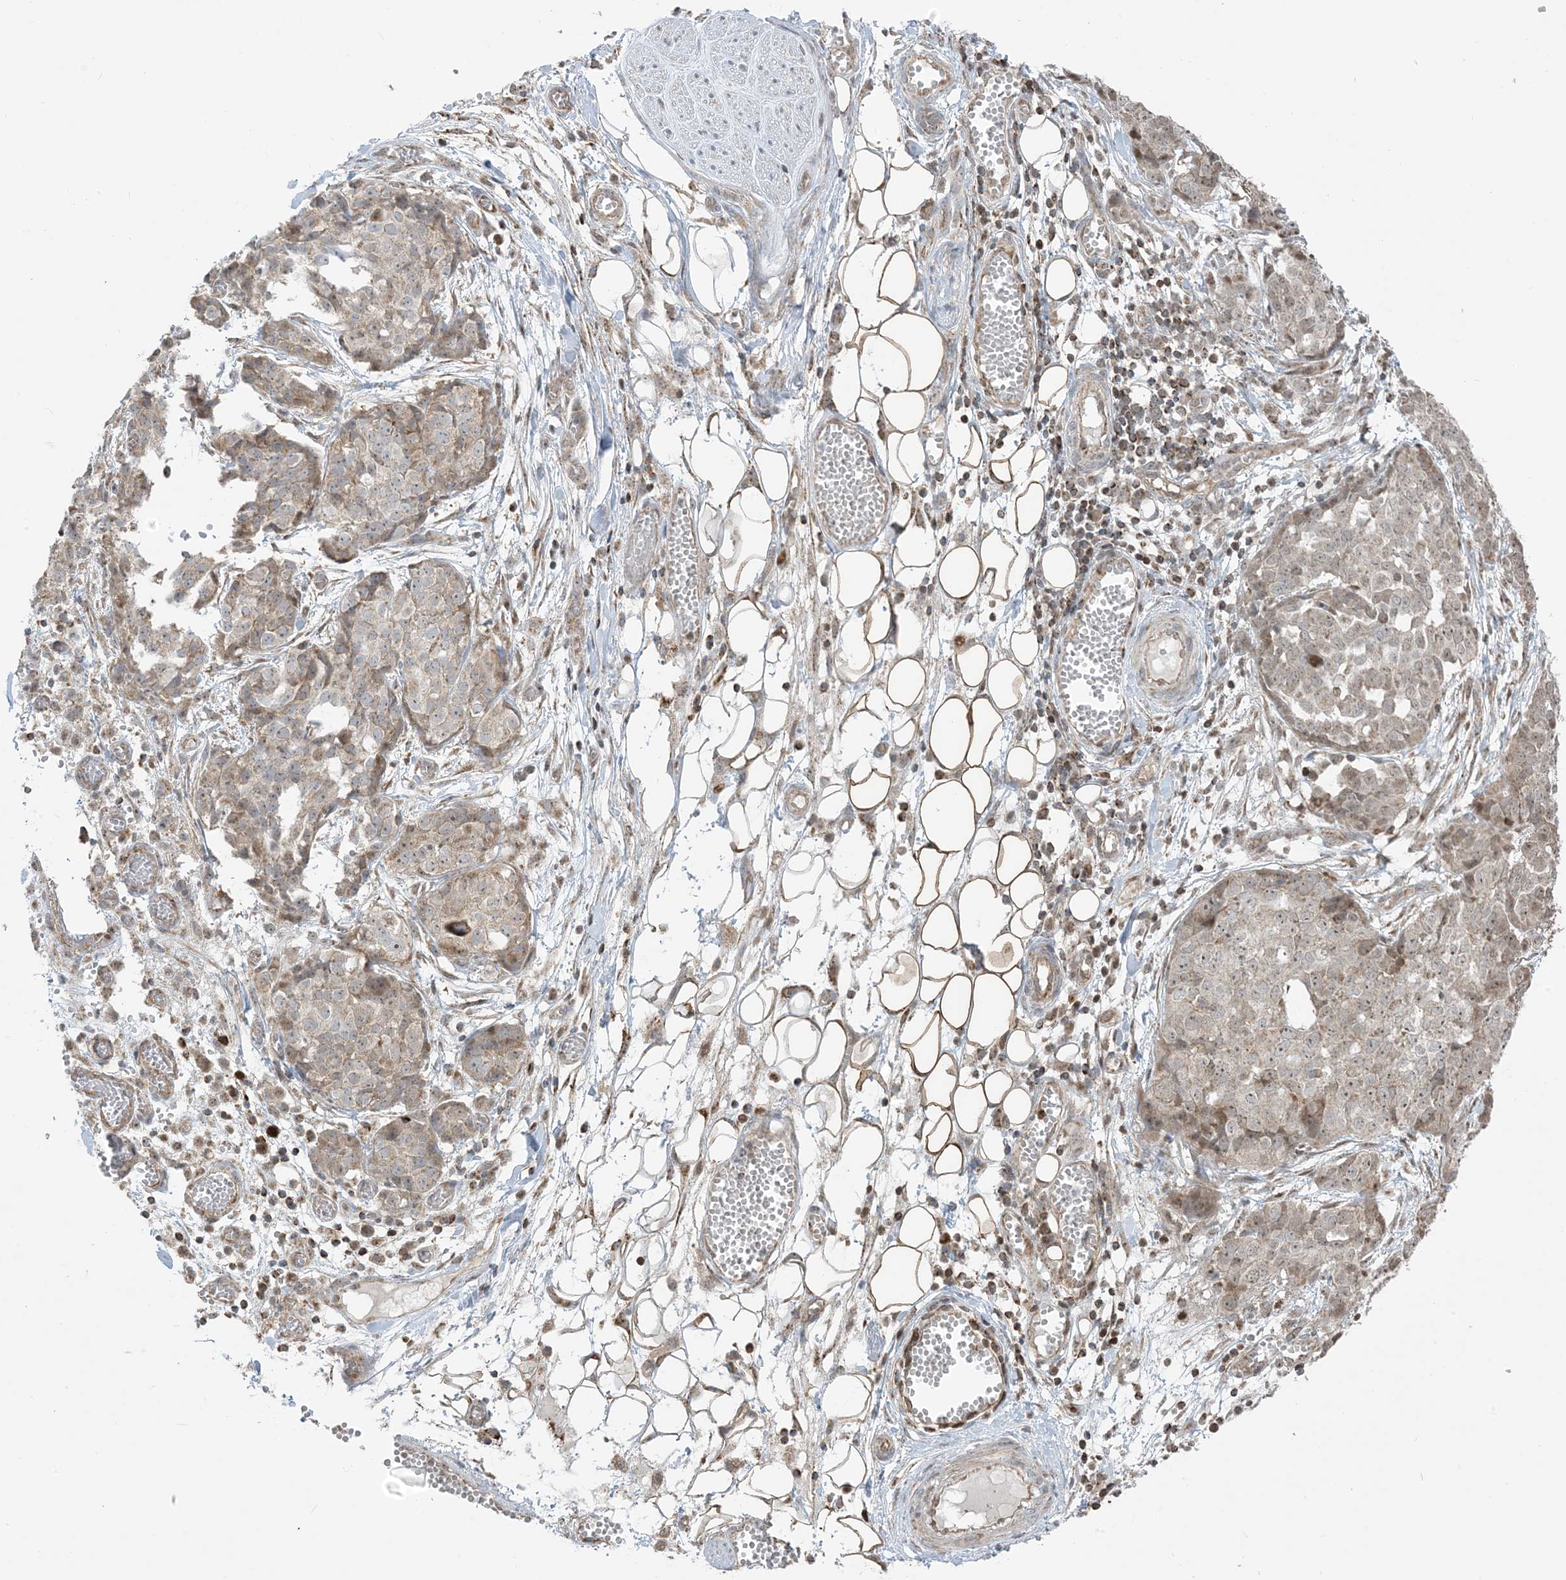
{"staining": {"intensity": "weak", "quantity": "25%-75%", "location": "cytoplasmic/membranous,nuclear"}, "tissue": "ovarian cancer", "cell_type": "Tumor cells", "image_type": "cancer", "snomed": [{"axis": "morphology", "description": "Cystadenocarcinoma, serous, NOS"}, {"axis": "topography", "description": "Soft tissue"}, {"axis": "topography", "description": "Ovary"}], "caption": "IHC staining of ovarian cancer, which displays low levels of weak cytoplasmic/membranous and nuclear expression in about 25%-75% of tumor cells indicating weak cytoplasmic/membranous and nuclear protein staining. The staining was performed using DAB (3,3'-diaminobenzidine) (brown) for protein detection and nuclei were counterstained in hematoxylin (blue).", "gene": "MAPKBP1", "patient": {"sex": "female", "age": 57}}